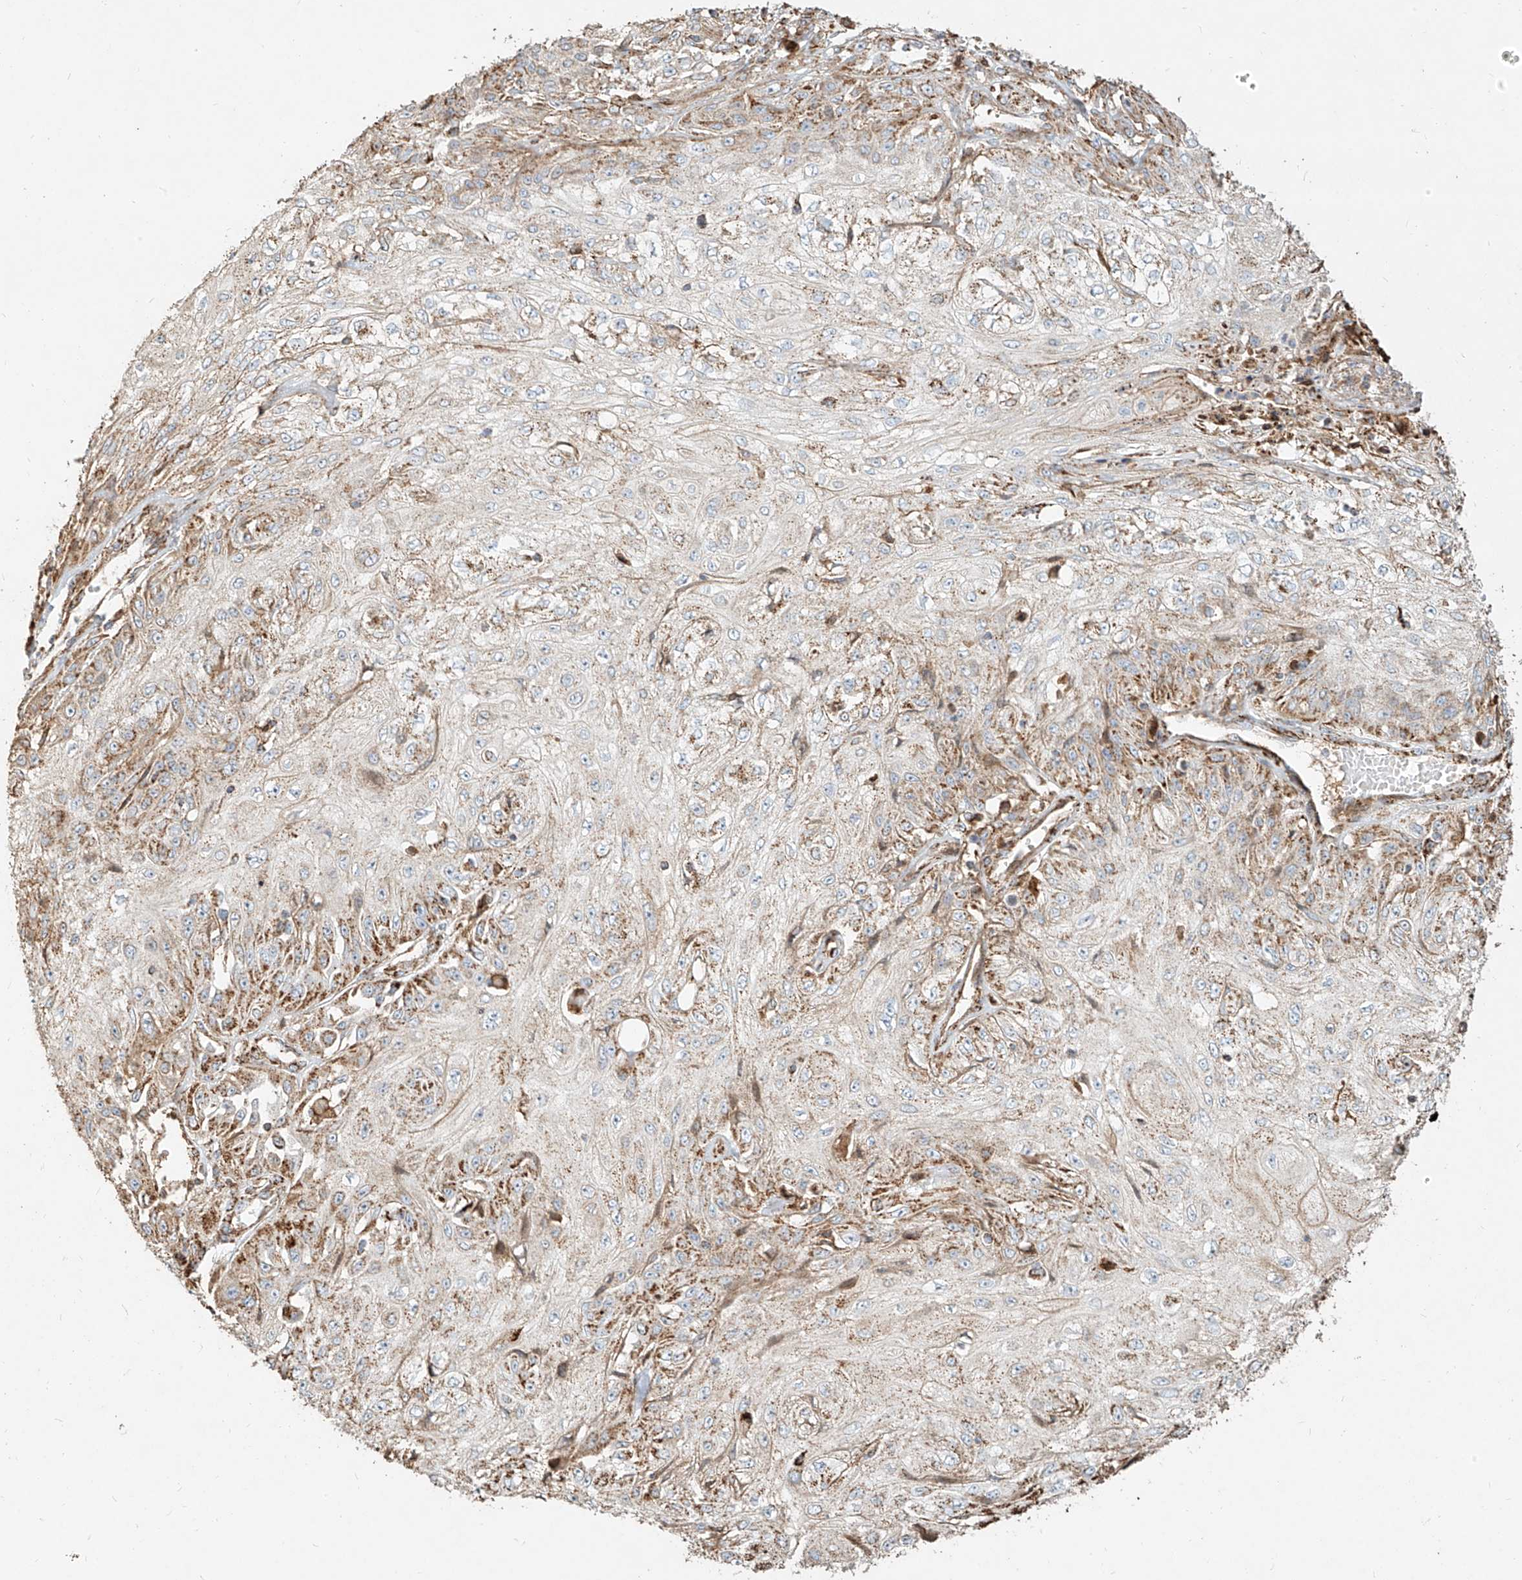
{"staining": {"intensity": "weak", "quantity": "<25%", "location": "cytoplasmic/membranous"}, "tissue": "skin cancer", "cell_type": "Tumor cells", "image_type": "cancer", "snomed": [{"axis": "morphology", "description": "Squamous cell carcinoma, NOS"}, {"axis": "morphology", "description": "Squamous cell carcinoma, metastatic, NOS"}, {"axis": "topography", "description": "Skin"}, {"axis": "topography", "description": "Lymph node"}], "caption": "Histopathology image shows no significant protein staining in tumor cells of skin cancer.", "gene": "MTX2", "patient": {"sex": "male", "age": 75}}